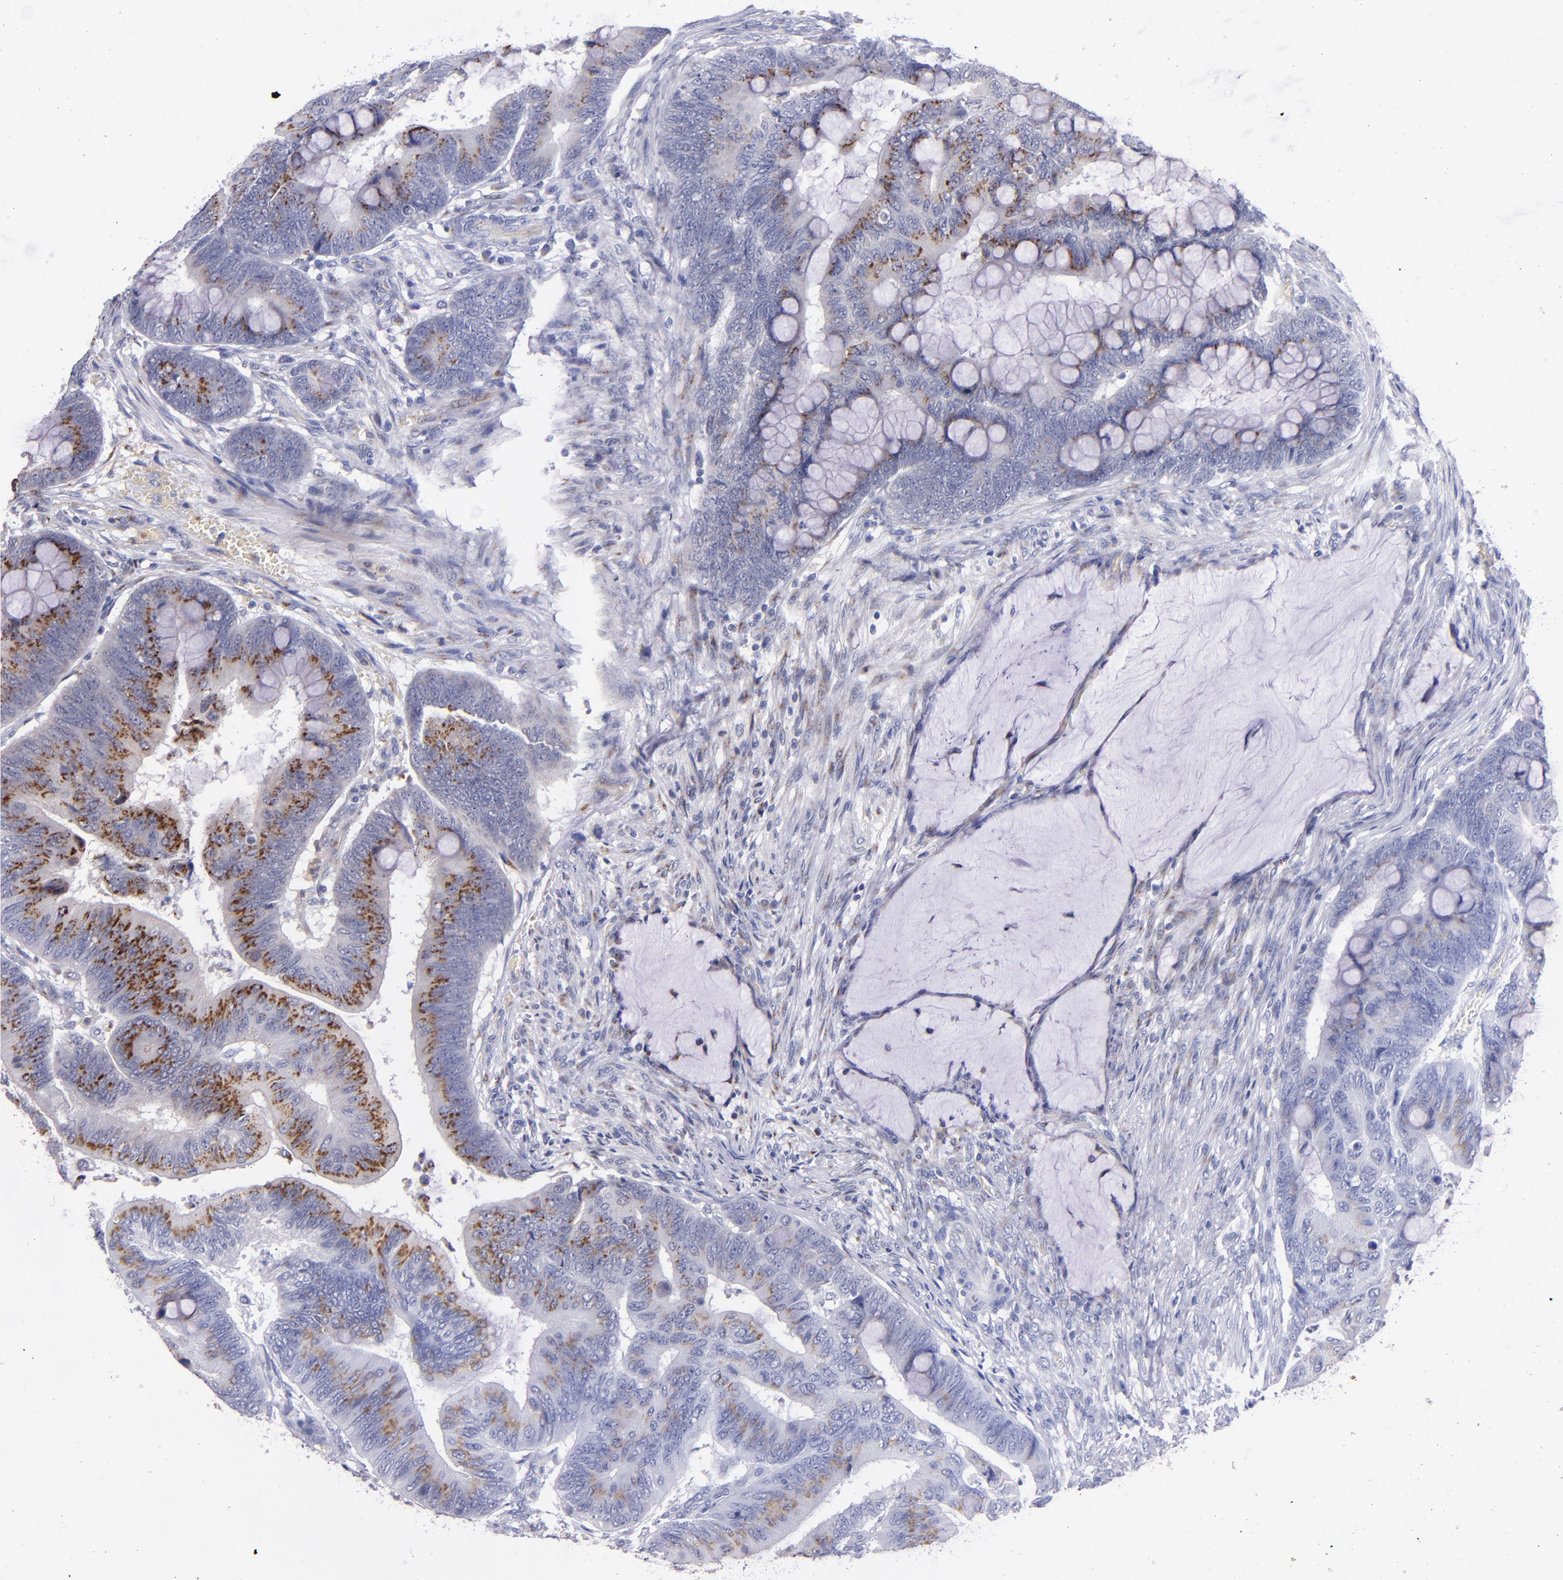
{"staining": {"intensity": "strong", "quantity": ">75%", "location": "cytoplasmic/membranous"}, "tissue": "colorectal cancer", "cell_type": "Tumor cells", "image_type": "cancer", "snomed": [{"axis": "morphology", "description": "Normal tissue, NOS"}, {"axis": "morphology", "description": "Adenocarcinoma, NOS"}, {"axis": "topography", "description": "Rectum"}], "caption": "A micrograph of human adenocarcinoma (colorectal) stained for a protein reveals strong cytoplasmic/membranous brown staining in tumor cells. The protein of interest is stained brown, and the nuclei are stained in blue (DAB (3,3'-diaminobenzidine) IHC with brightfield microscopy, high magnification).", "gene": "RAB41", "patient": {"sex": "male", "age": 92}}